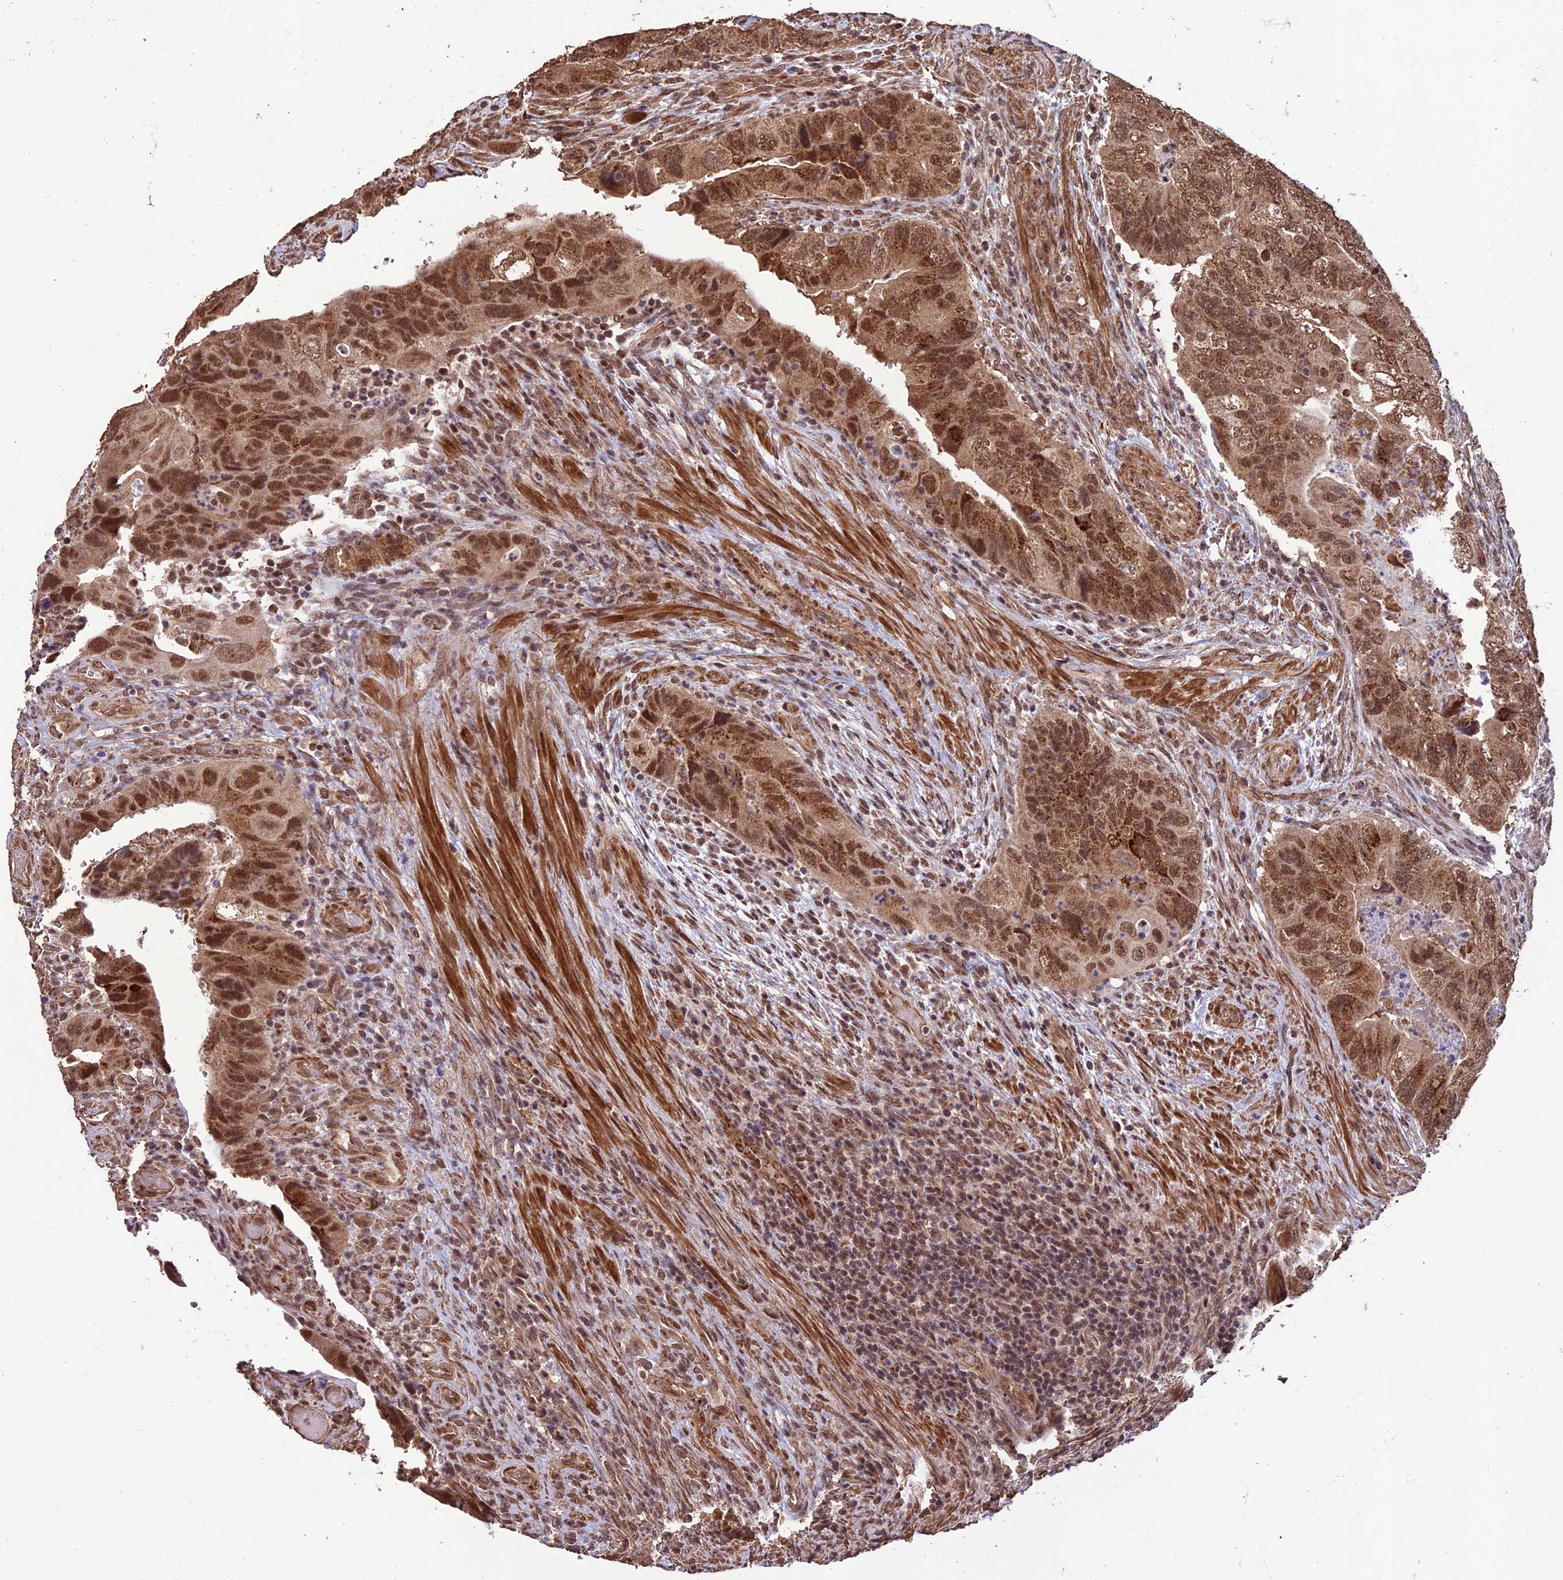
{"staining": {"intensity": "moderate", "quantity": ">75%", "location": "cytoplasmic/membranous,nuclear"}, "tissue": "colorectal cancer", "cell_type": "Tumor cells", "image_type": "cancer", "snomed": [{"axis": "morphology", "description": "Adenocarcinoma, NOS"}, {"axis": "topography", "description": "Rectum"}], "caption": "Human colorectal cancer (adenocarcinoma) stained for a protein (brown) displays moderate cytoplasmic/membranous and nuclear positive staining in approximately >75% of tumor cells.", "gene": "CABIN1", "patient": {"sex": "male", "age": 63}}